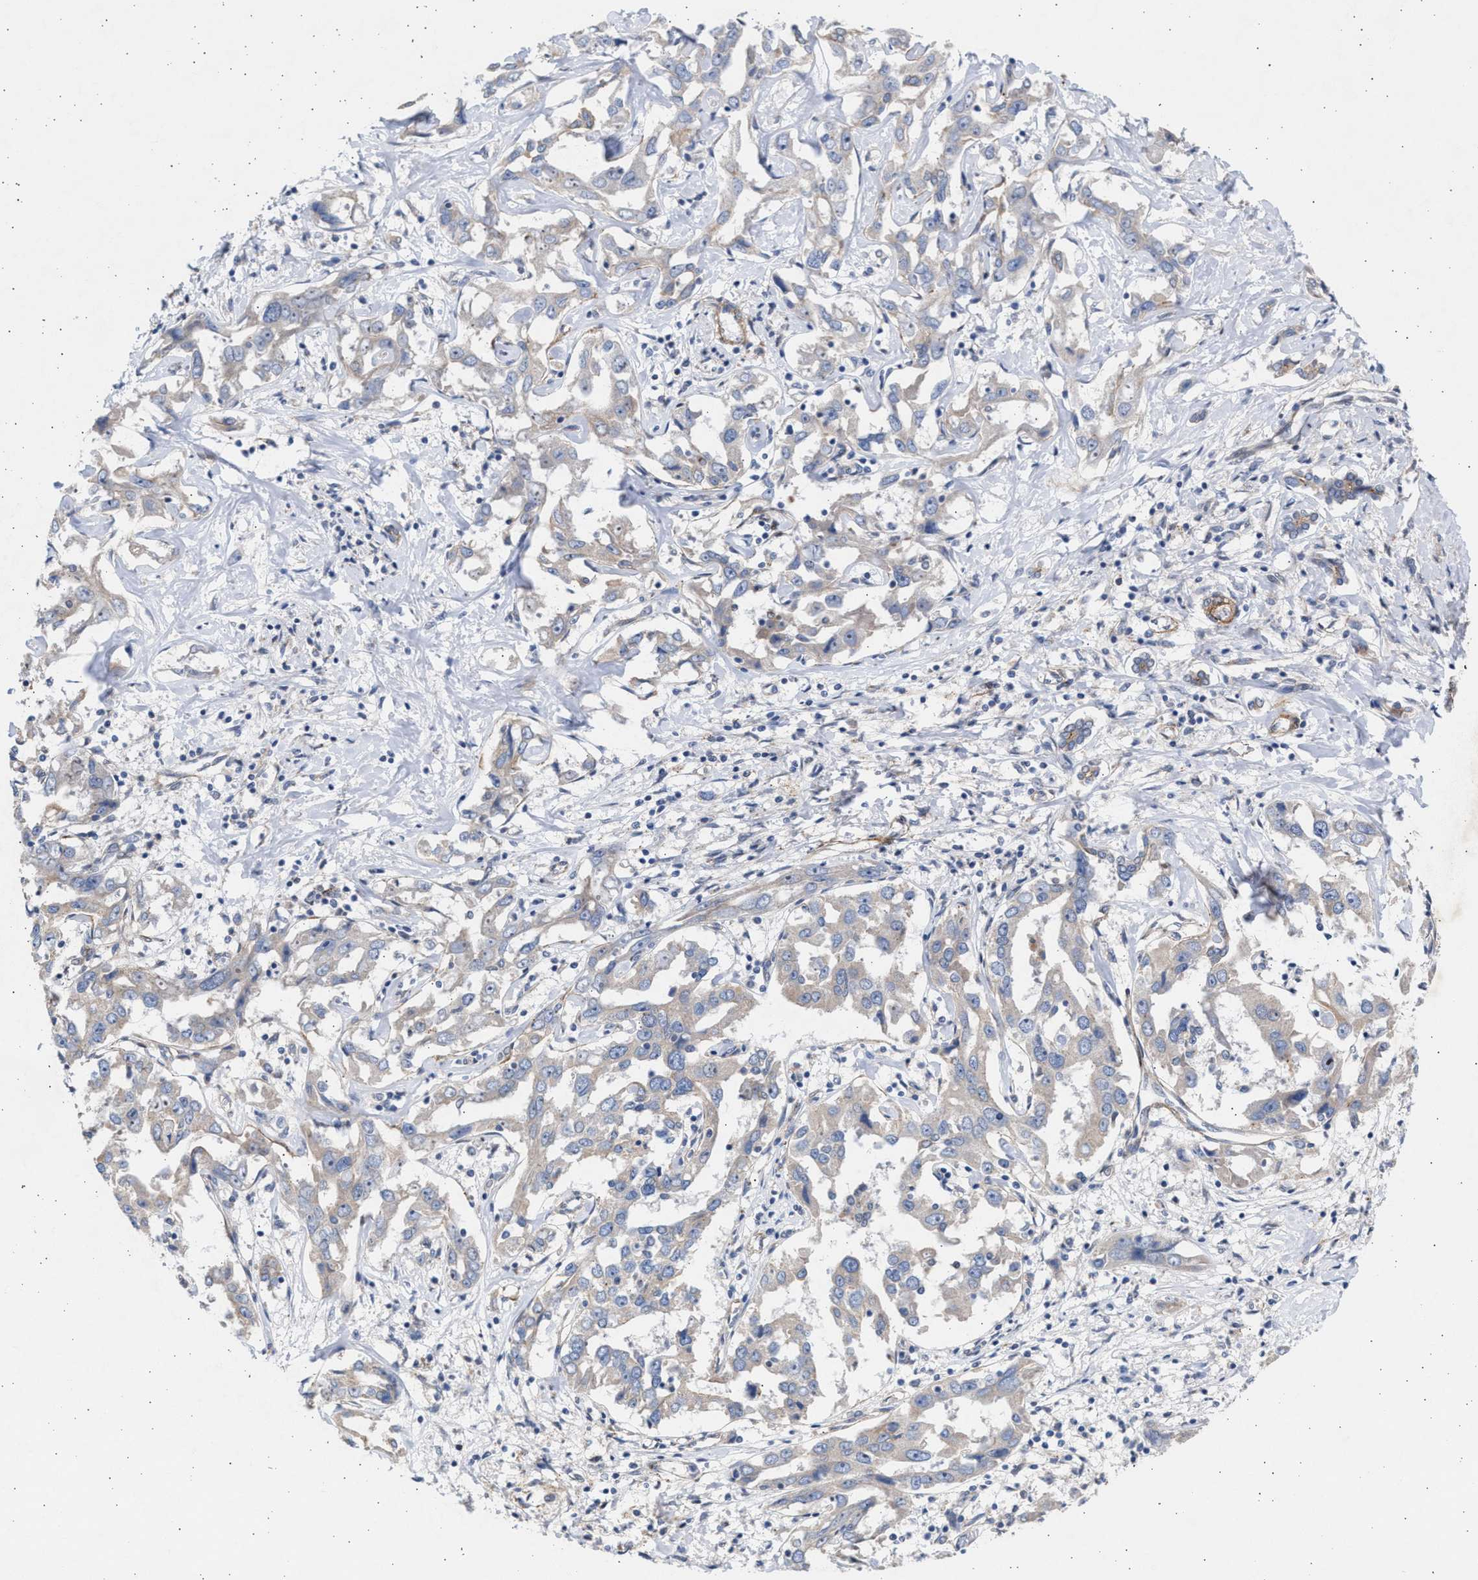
{"staining": {"intensity": "negative", "quantity": "none", "location": "none"}, "tissue": "liver cancer", "cell_type": "Tumor cells", "image_type": "cancer", "snomed": [{"axis": "morphology", "description": "Cholangiocarcinoma"}, {"axis": "topography", "description": "Liver"}], "caption": "Immunohistochemistry micrograph of neoplastic tissue: liver cholangiocarcinoma stained with DAB (3,3'-diaminobenzidine) reveals no significant protein positivity in tumor cells.", "gene": "NBR1", "patient": {"sex": "male", "age": 59}}